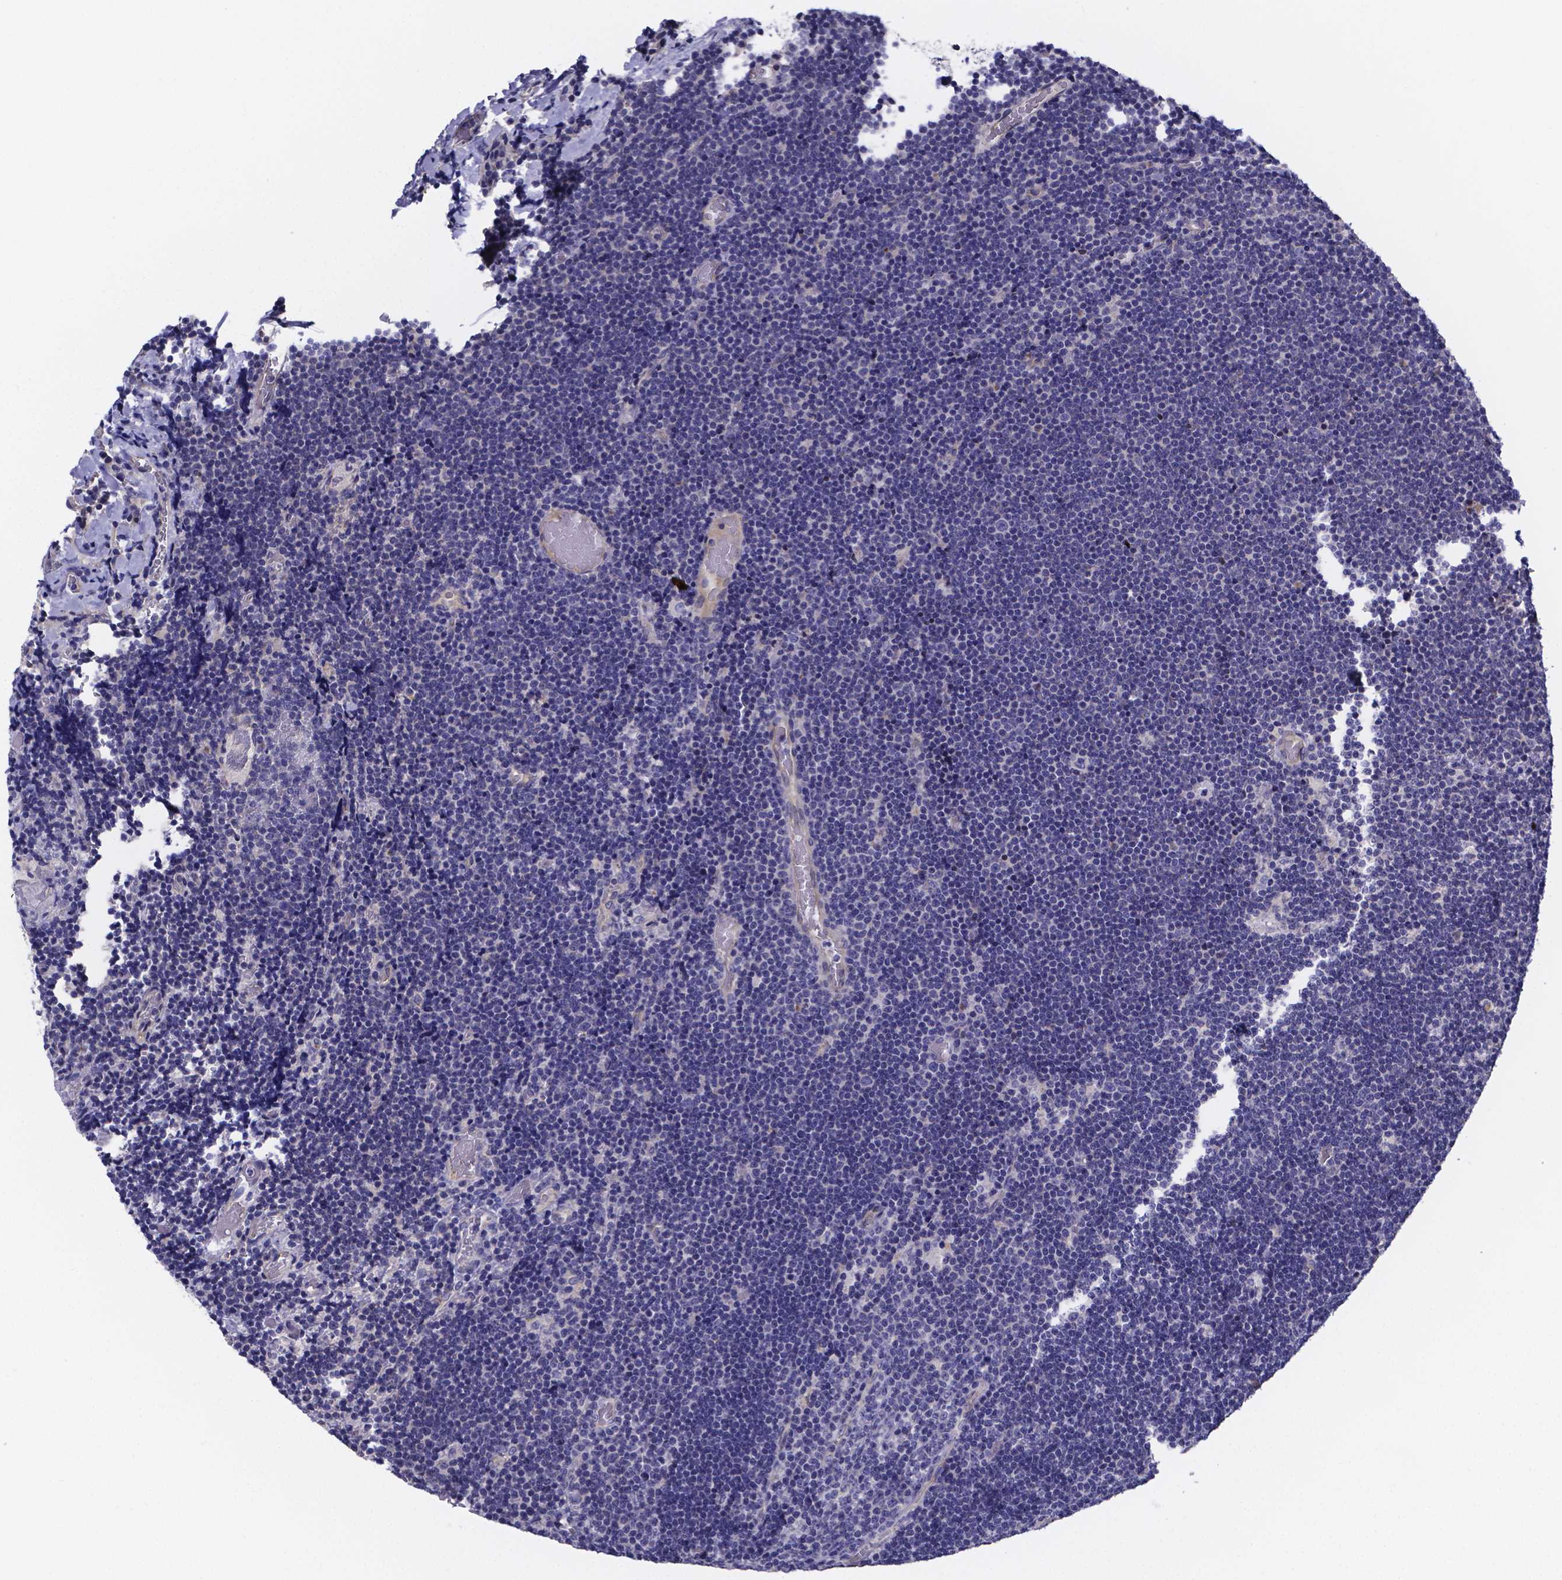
{"staining": {"intensity": "negative", "quantity": "none", "location": "none"}, "tissue": "lymphoma", "cell_type": "Tumor cells", "image_type": "cancer", "snomed": [{"axis": "morphology", "description": "Malignant lymphoma, non-Hodgkin's type, Low grade"}, {"axis": "topography", "description": "Brain"}], "caption": "The image shows no staining of tumor cells in malignant lymphoma, non-Hodgkin's type (low-grade).", "gene": "SFRP4", "patient": {"sex": "female", "age": 66}}